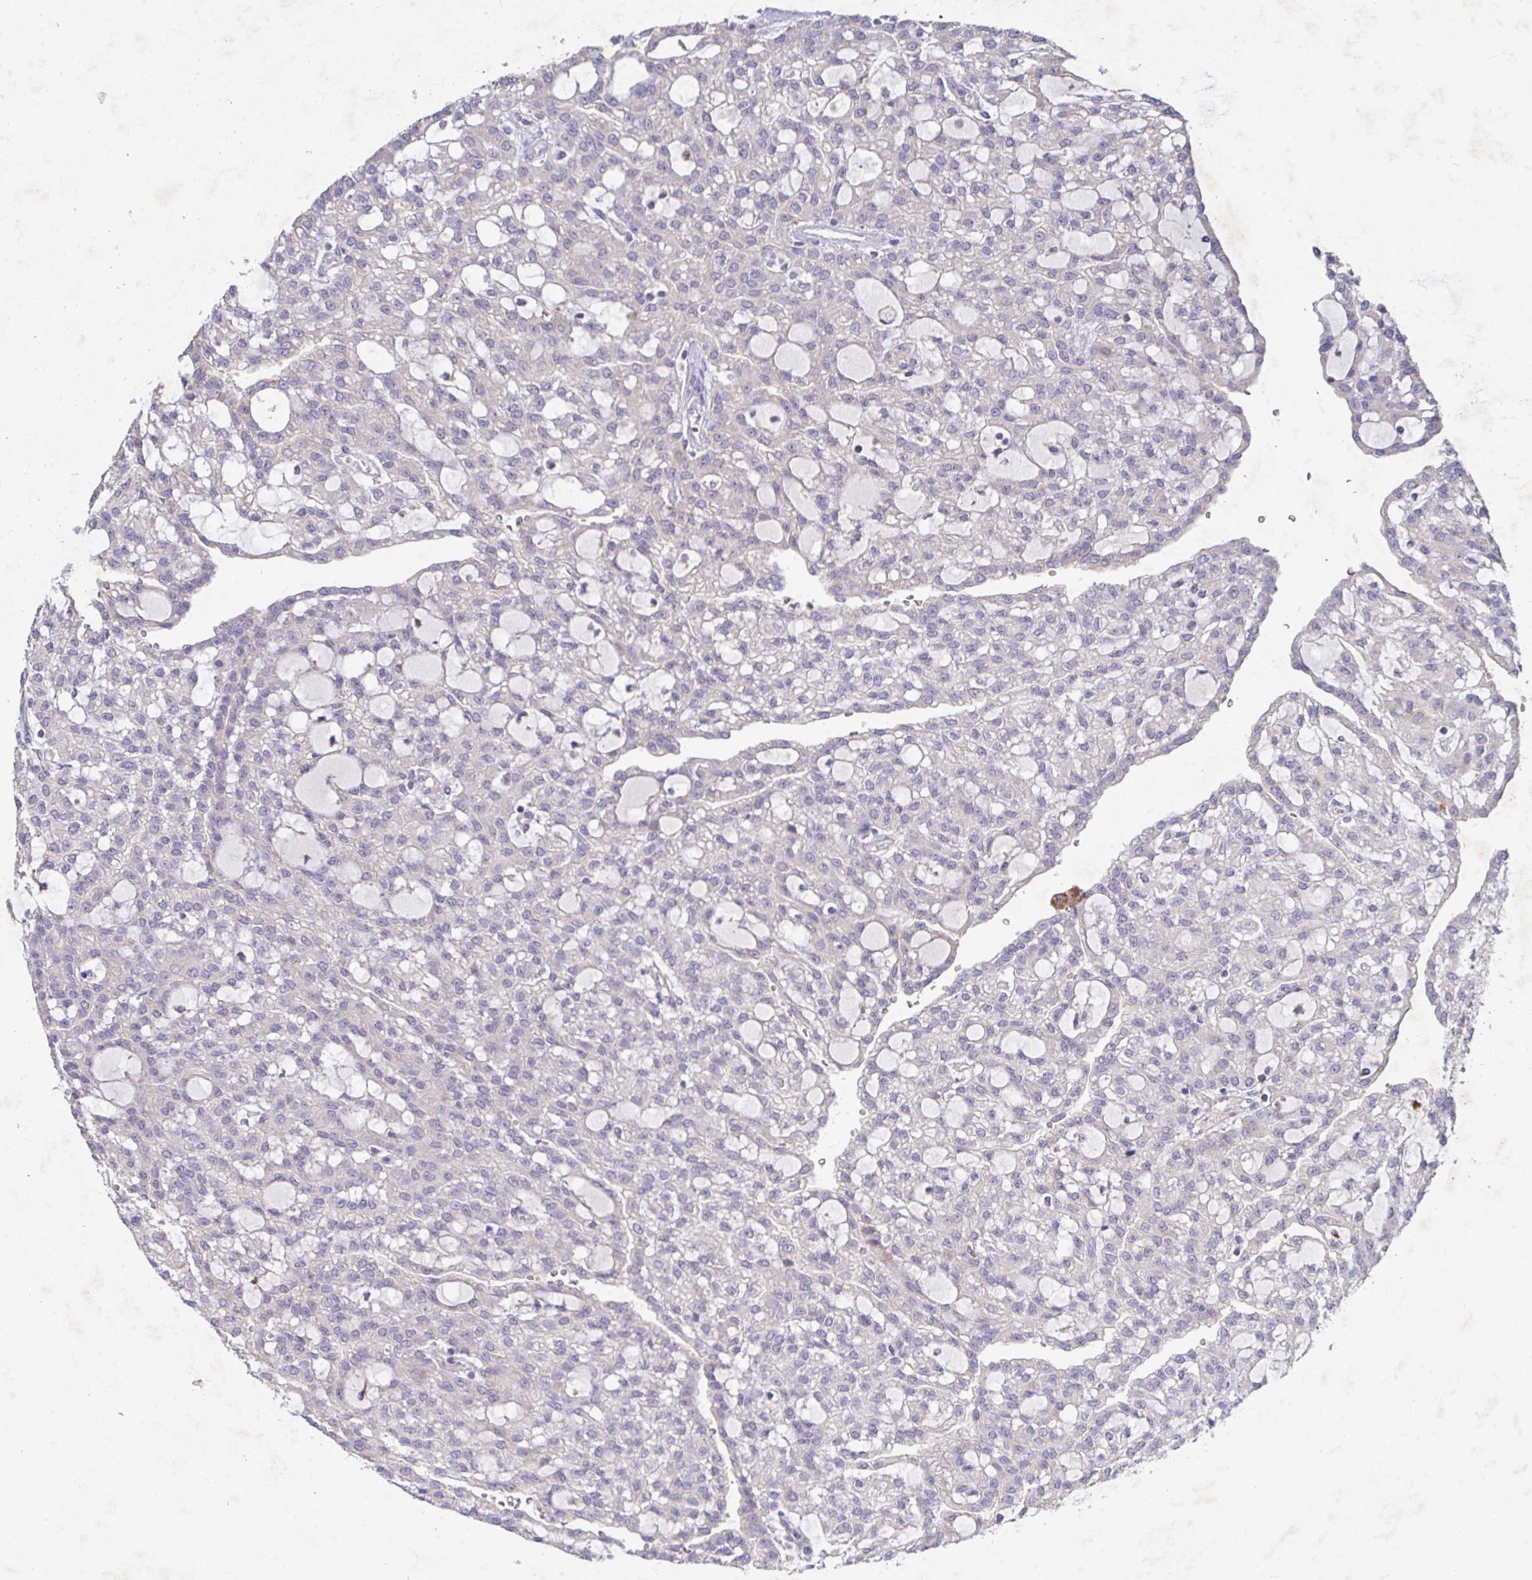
{"staining": {"intensity": "weak", "quantity": "<25%", "location": "cytoplasmic/membranous"}, "tissue": "renal cancer", "cell_type": "Tumor cells", "image_type": "cancer", "snomed": [{"axis": "morphology", "description": "Adenocarcinoma, NOS"}, {"axis": "topography", "description": "Kidney"}], "caption": "DAB immunohistochemical staining of human renal adenocarcinoma demonstrates no significant positivity in tumor cells.", "gene": "GALNT13", "patient": {"sex": "male", "age": 63}}